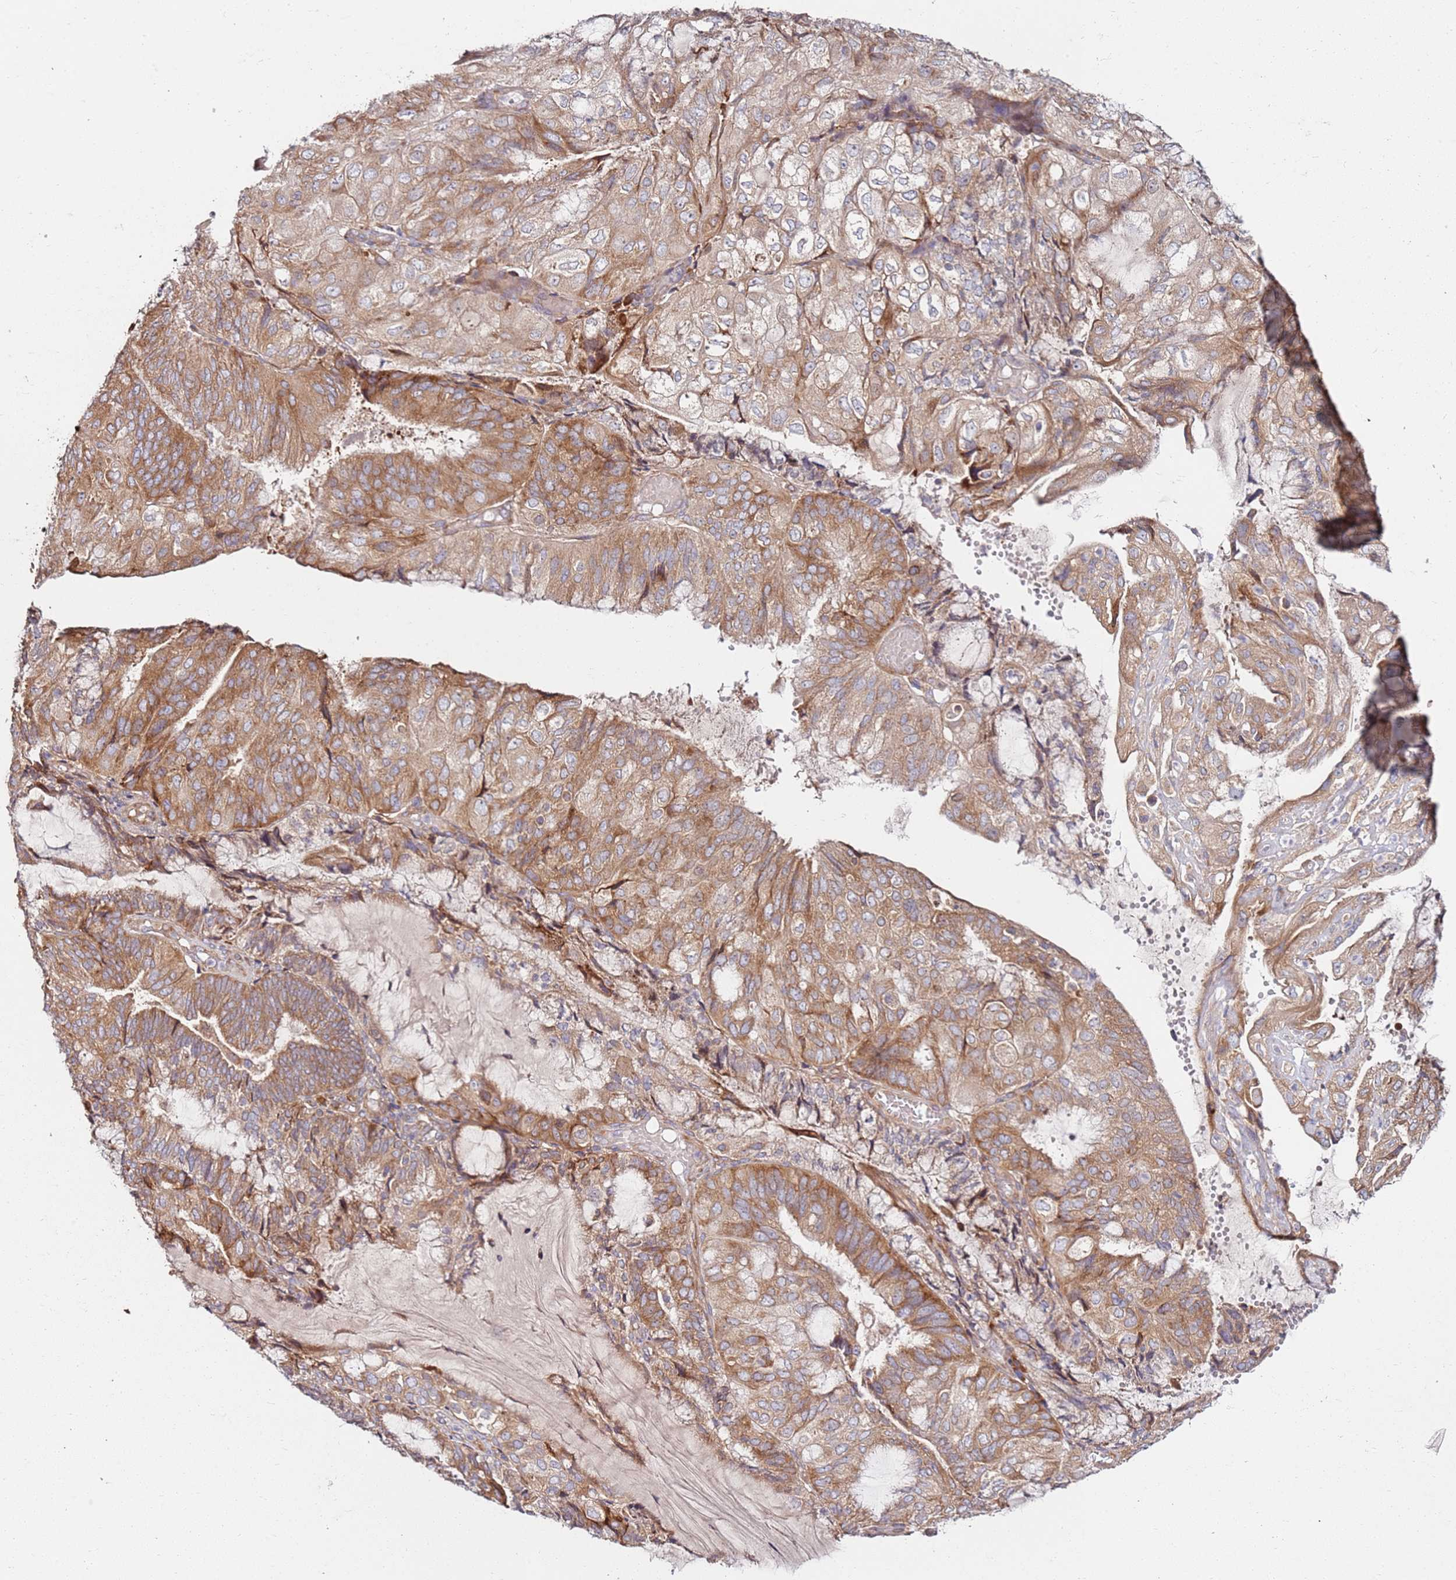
{"staining": {"intensity": "moderate", "quantity": ">75%", "location": "cytoplasmic/membranous"}, "tissue": "endometrial cancer", "cell_type": "Tumor cells", "image_type": "cancer", "snomed": [{"axis": "morphology", "description": "Adenocarcinoma, NOS"}, {"axis": "topography", "description": "Endometrium"}], "caption": "IHC histopathology image of endometrial cancer stained for a protein (brown), which demonstrates medium levels of moderate cytoplasmic/membranous expression in about >75% of tumor cells.", "gene": "RPS3A", "patient": {"sex": "female", "age": 81}}